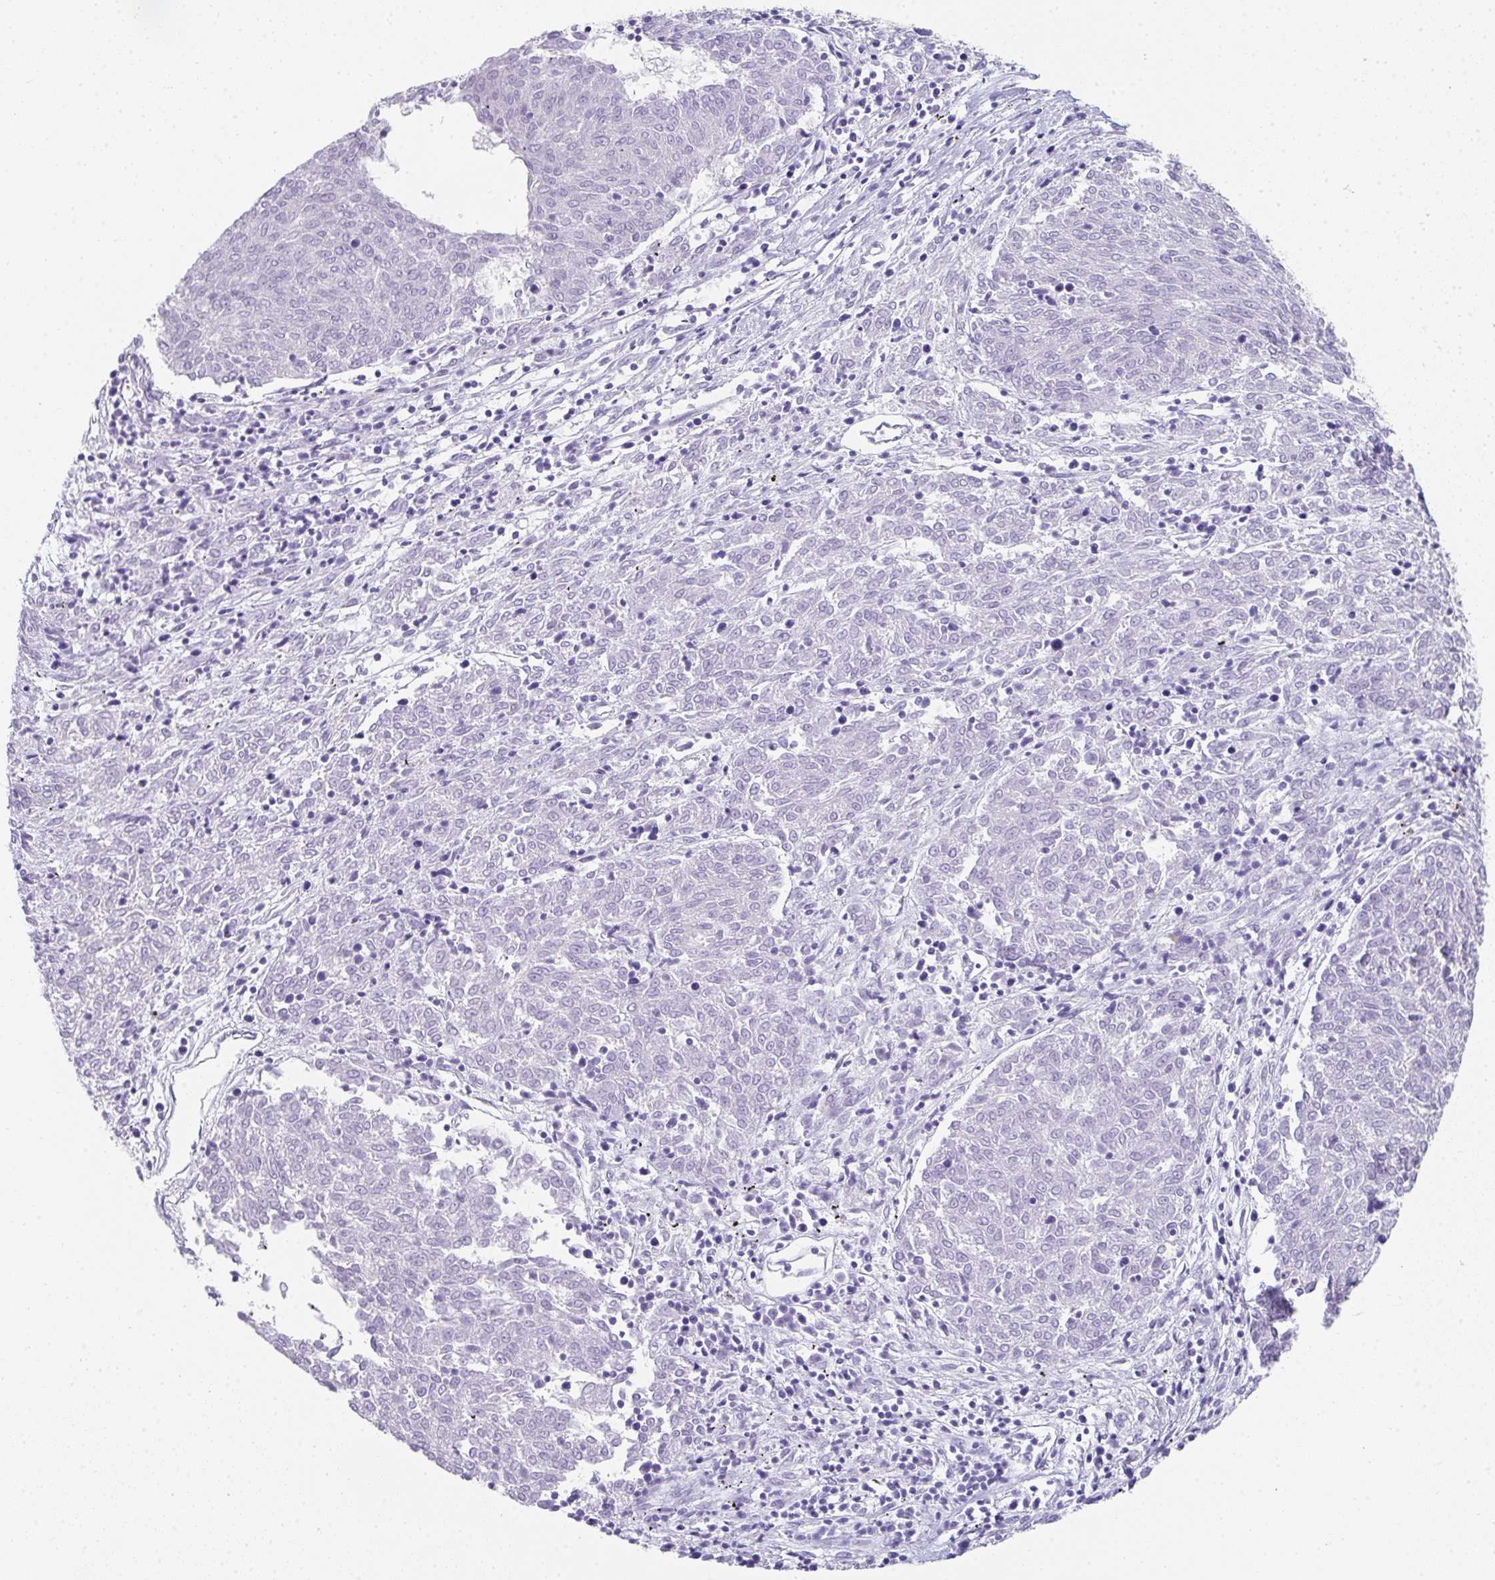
{"staining": {"intensity": "negative", "quantity": "none", "location": "none"}, "tissue": "melanoma", "cell_type": "Tumor cells", "image_type": "cancer", "snomed": [{"axis": "morphology", "description": "Malignant melanoma, NOS"}, {"axis": "topography", "description": "Skin"}], "caption": "High magnification brightfield microscopy of melanoma stained with DAB (brown) and counterstained with hematoxylin (blue): tumor cells show no significant expression. (IHC, brightfield microscopy, high magnification).", "gene": "RLF", "patient": {"sex": "female", "age": 72}}